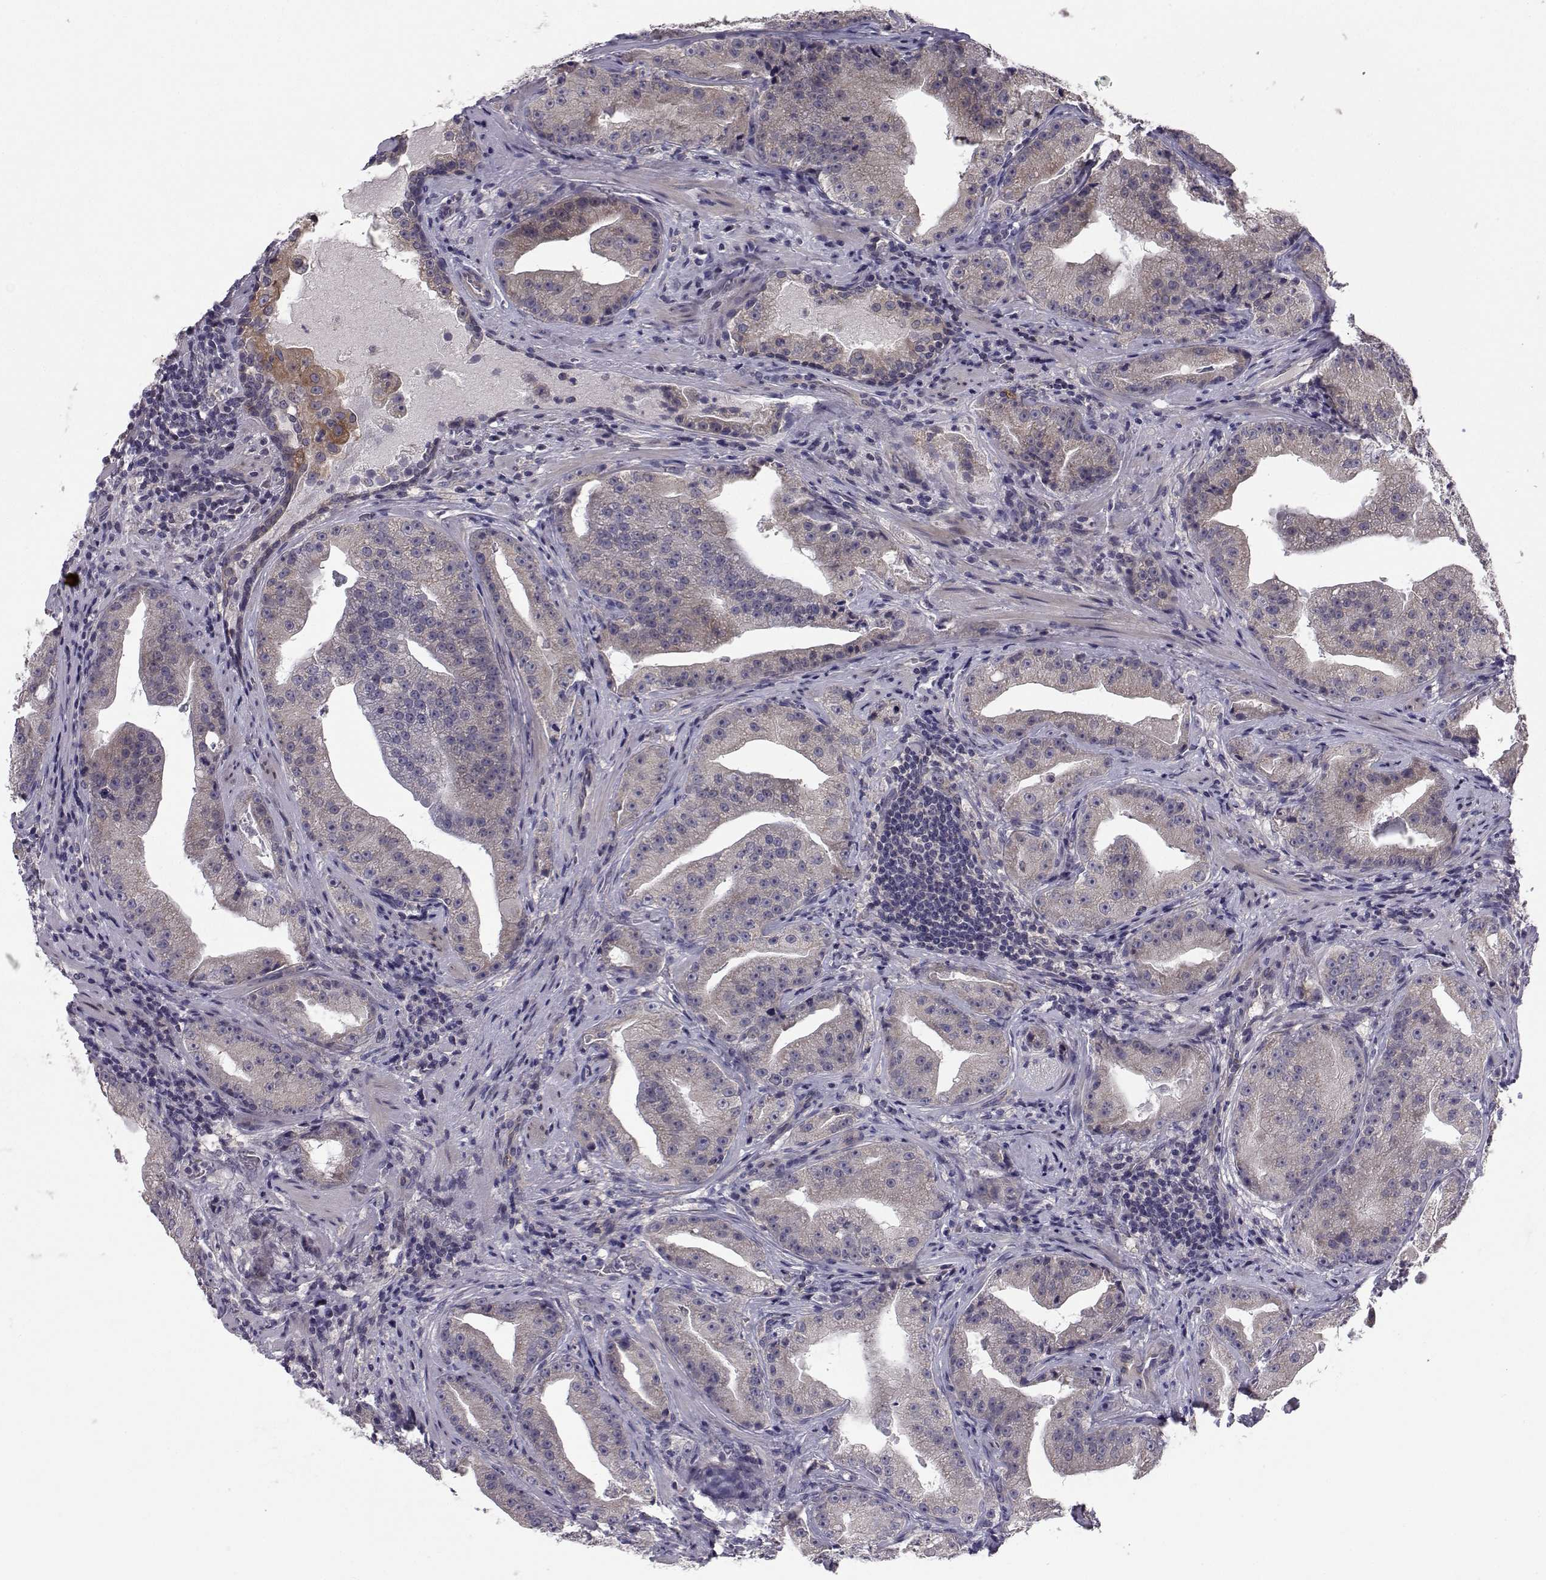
{"staining": {"intensity": "weak", "quantity": ">75%", "location": "cytoplasmic/membranous"}, "tissue": "prostate cancer", "cell_type": "Tumor cells", "image_type": "cancer", "snomed": [{"axis": "morphology", "description": "Adenocarcinoma, Low grade"}, {"axis": "topography", "description": "Prostate"}], "caption": "Protein expression by IHC displays weak cytoplasmic/membranous staining in approximately >75% of tumor cells in adenocarcinoma (low-grade) (prostate).", "gene": "PEX5L", "patient": {"sex": "male", "age": 62}}